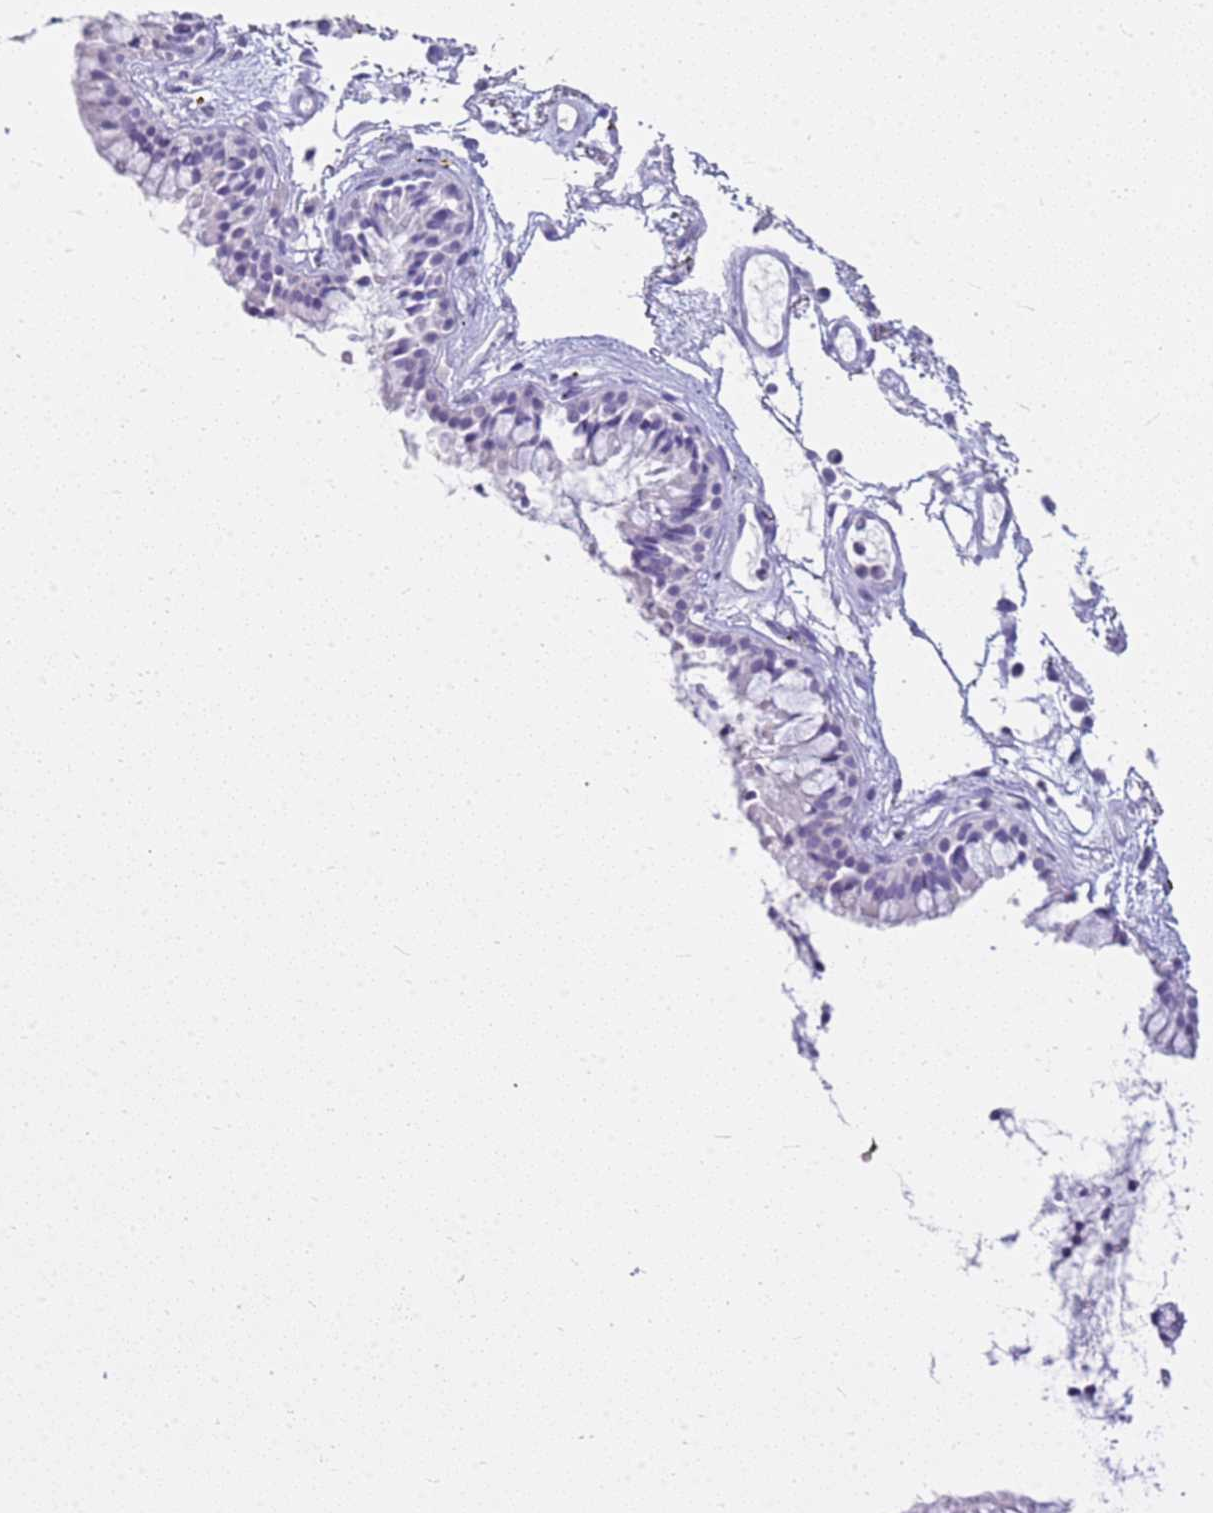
{"staining": {"intensity": "moderate", "quantity": "<25%", "location": "cytoplasmic/membranous"}, "tissue": "nasopharynx", "cell_type": "Respiratory epithelial cells", "image_type": "normal", "snomed": [{"axis": "morphology", "description": "Normal tissue, NOS"}, {"axis": "topography", "description": "Nasopharynx"}], "caption": "This micrograph exhibits immunohistochemistry (IHC) staining of benign human nasopharynx, with low moderate cytoplasmic/membranous staining in about <25% of respiratory epithelial cells.", "gene": "CSTA", "patient": {"sex": "male", "age": 82}}